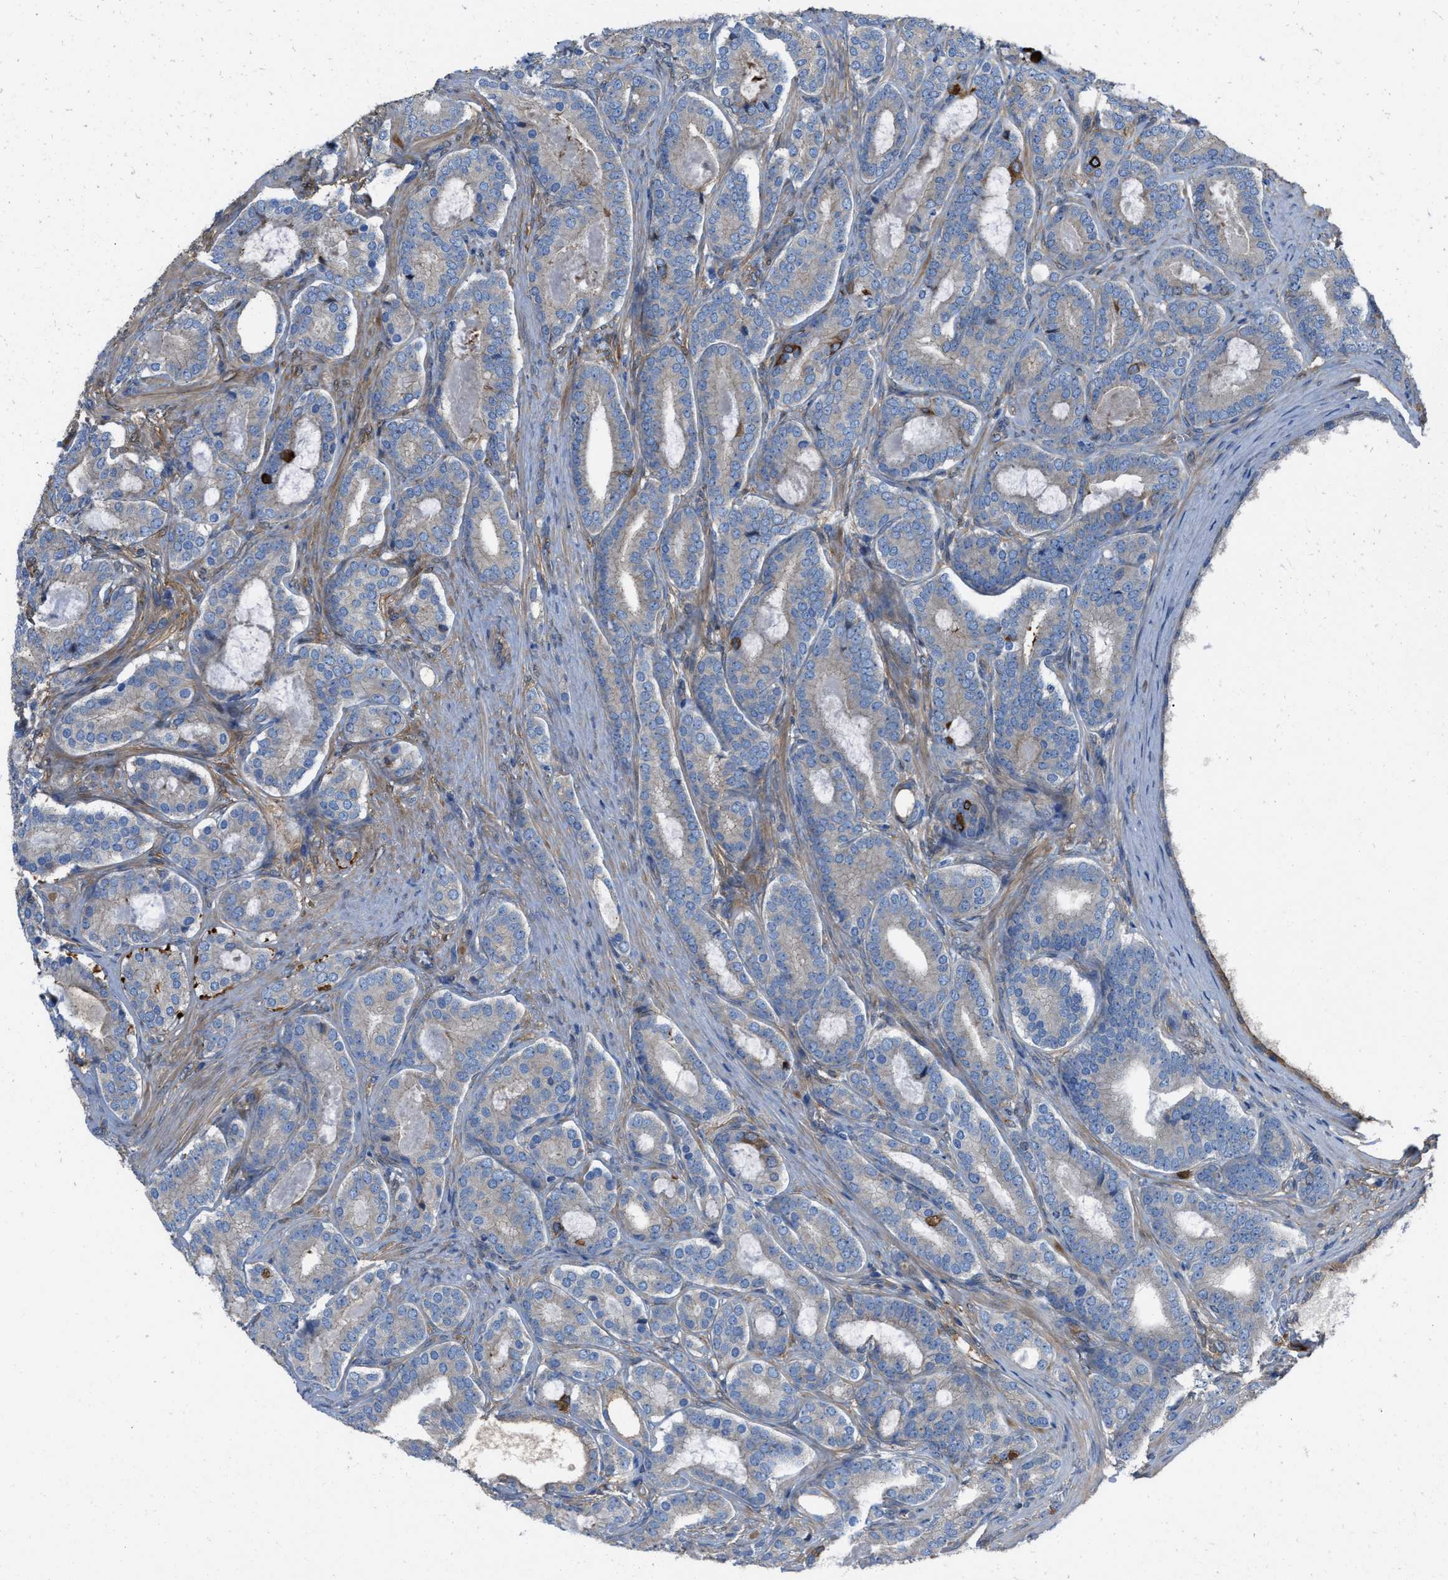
{"staining": {"intensity": "weak", "quantity": "<25%", "location": "cytoplasmic/membranous"}, "tissue": "prostate cancer", "cell_type": "Tumor cells", "image_type": "cancer", "snomed": [{"axis": "morphology", "description": "Adenocarcinoma, High grade"}, {"axis": "topography", "description": "Prostate"}], "caption": "There is no significant expression in tumor cells of prostate cancer (high-grade adenocarcinoma).", "gene": "TRIOBP", "patient": {"sex": "male", "age": 60}}